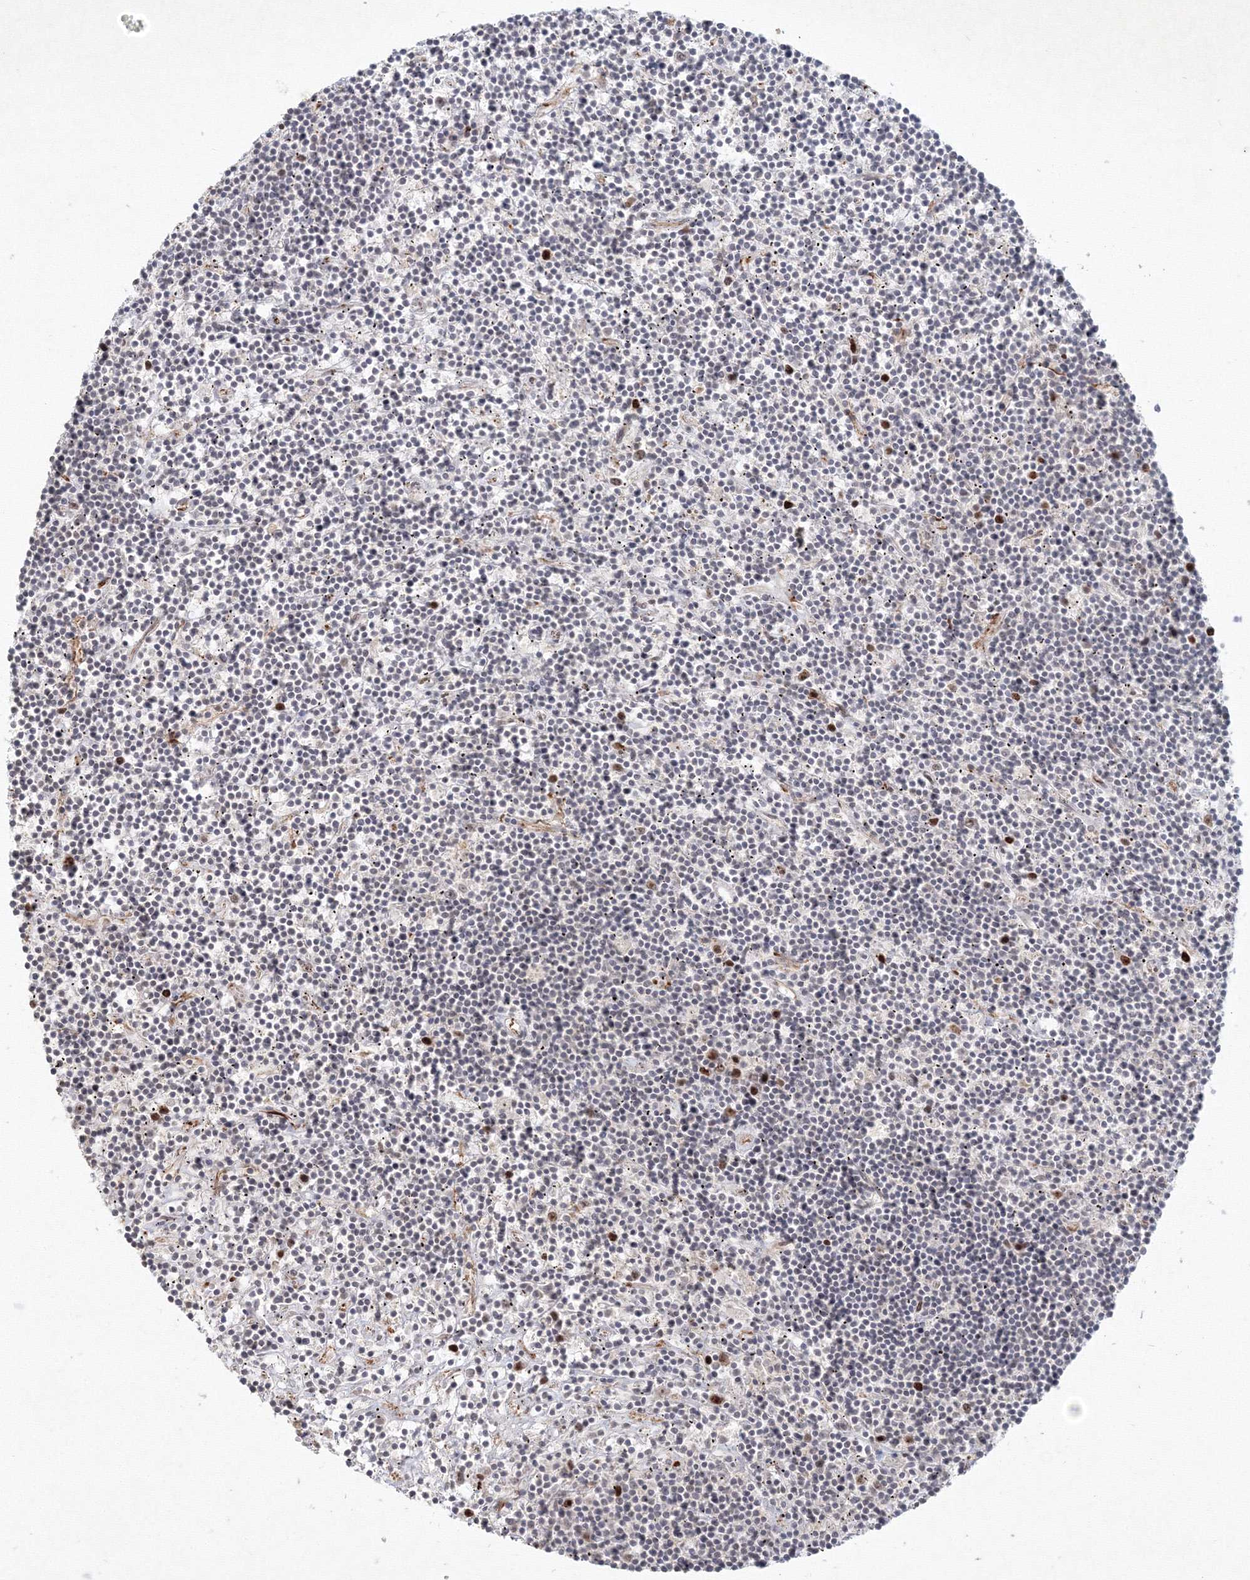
{"staining": {"intensity": "moderate", "quantity": "<25%", "location": "nuclear"}, "tissue": "lymphoma", "cell_type": "Tumor cells", "image_type": "cancer", "snomed": [{"axis": "morphology", "description": "Malignant lymphoma, non-Hodgkin's type, Low grade"}, {"axis": "topography", "description": "Spleen"}], "caption": "The micrograph displays immunohistochemical staining of lymphoma. There is moderate nuclear staining is identified in approximately <25% of tumor cells.", "gene": "KIF20A", "patient": {"sex": "male", "age": 76}}